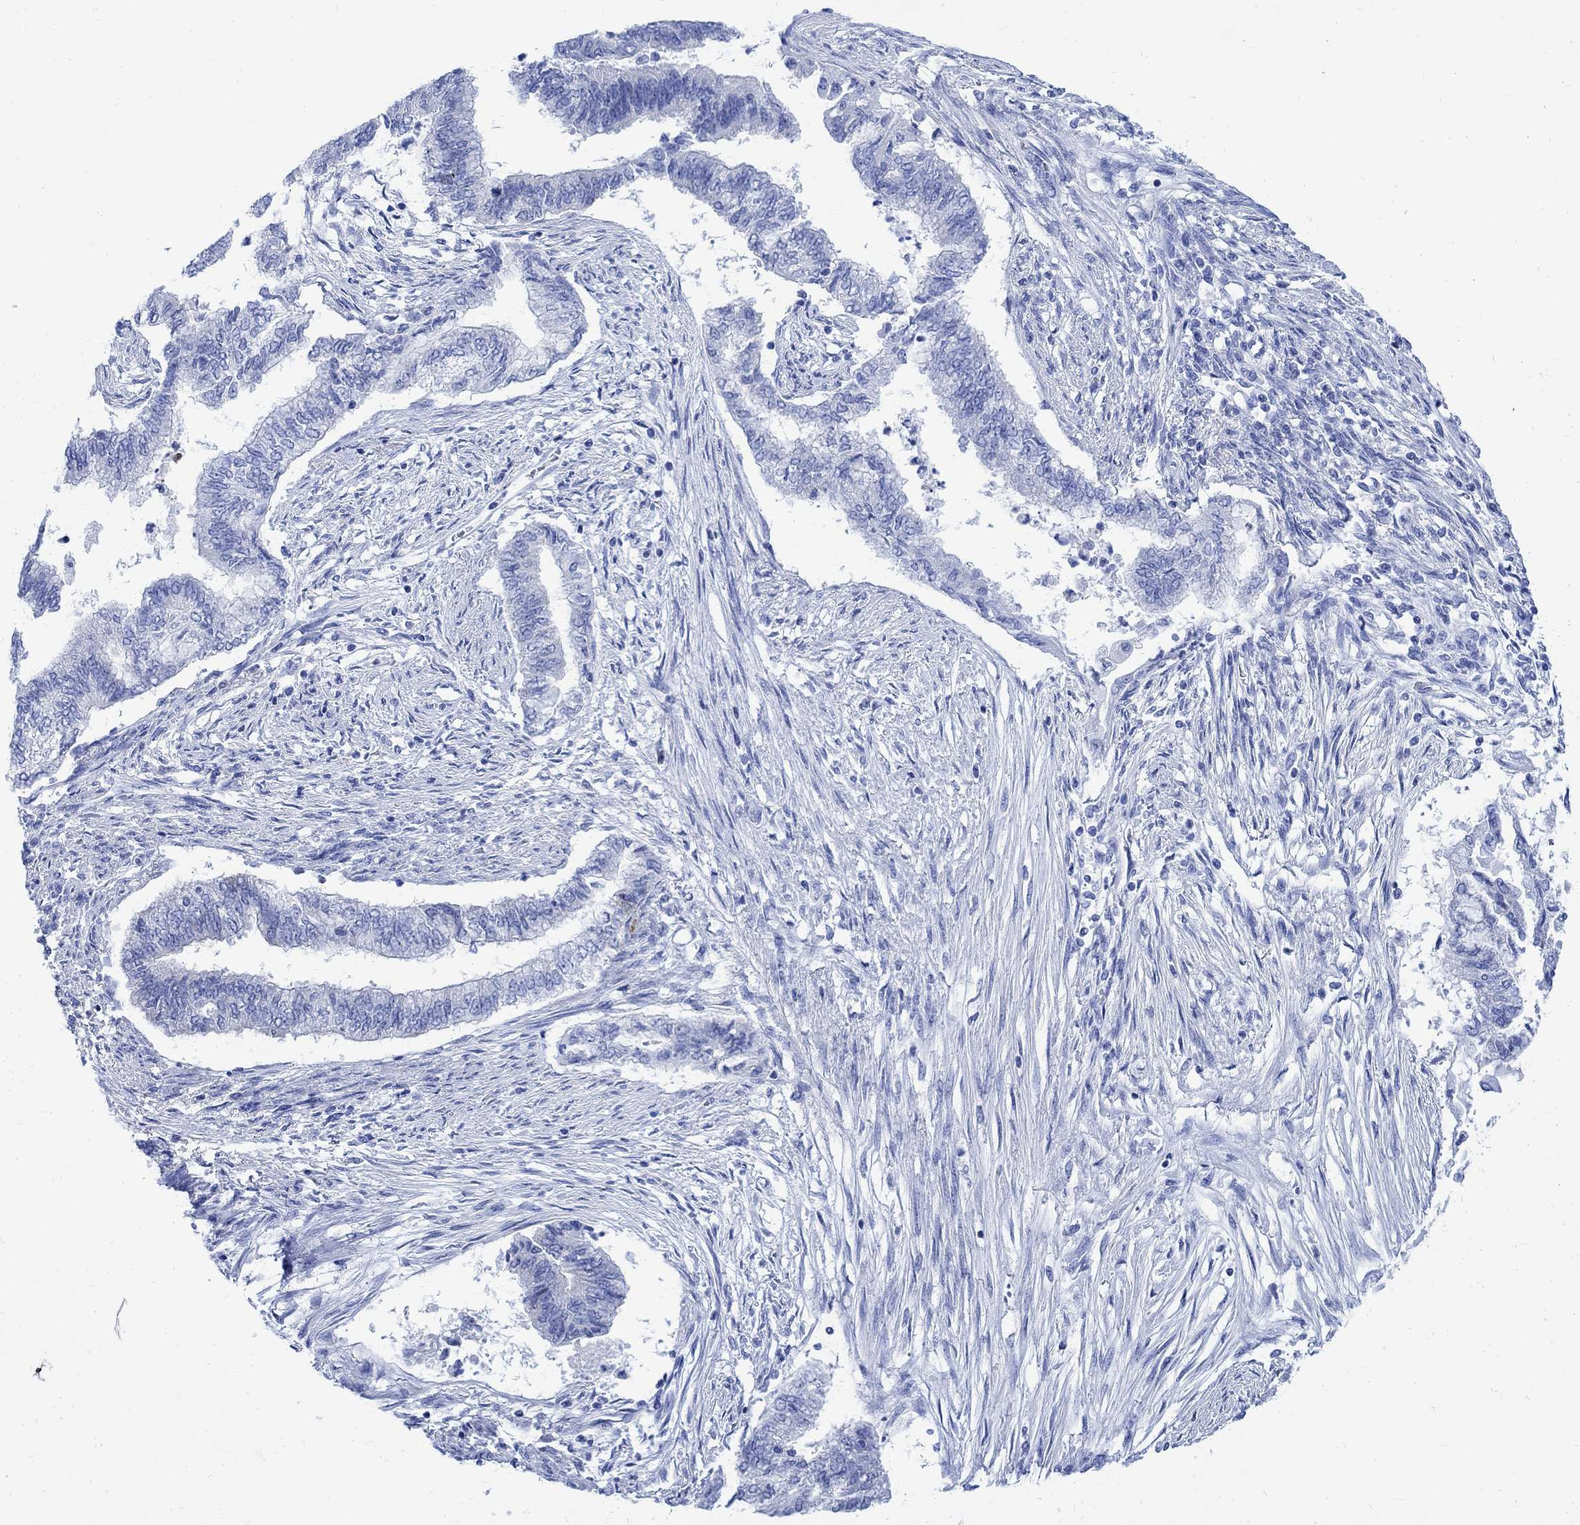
{"staining": {"intensity": "negative", "quantity": "none", "location": "none"}, "tissue": "endometrial cancer", "cell_type": "Tumor cells", "image_type": "cancer", "snomed": [{"axis": "morphology", "description": "Adenocarcinoma, NOS"}, {"axis": "topography", "description": "Endometrium"}], "caption": "Human adenocarcinoma (endometrial) stained for a protein using immunohistochemistry (IHC) reveals no positivity in tumor cells.", "gene": "CPLX2", "patient": {"sex": "female", "age": 65}}